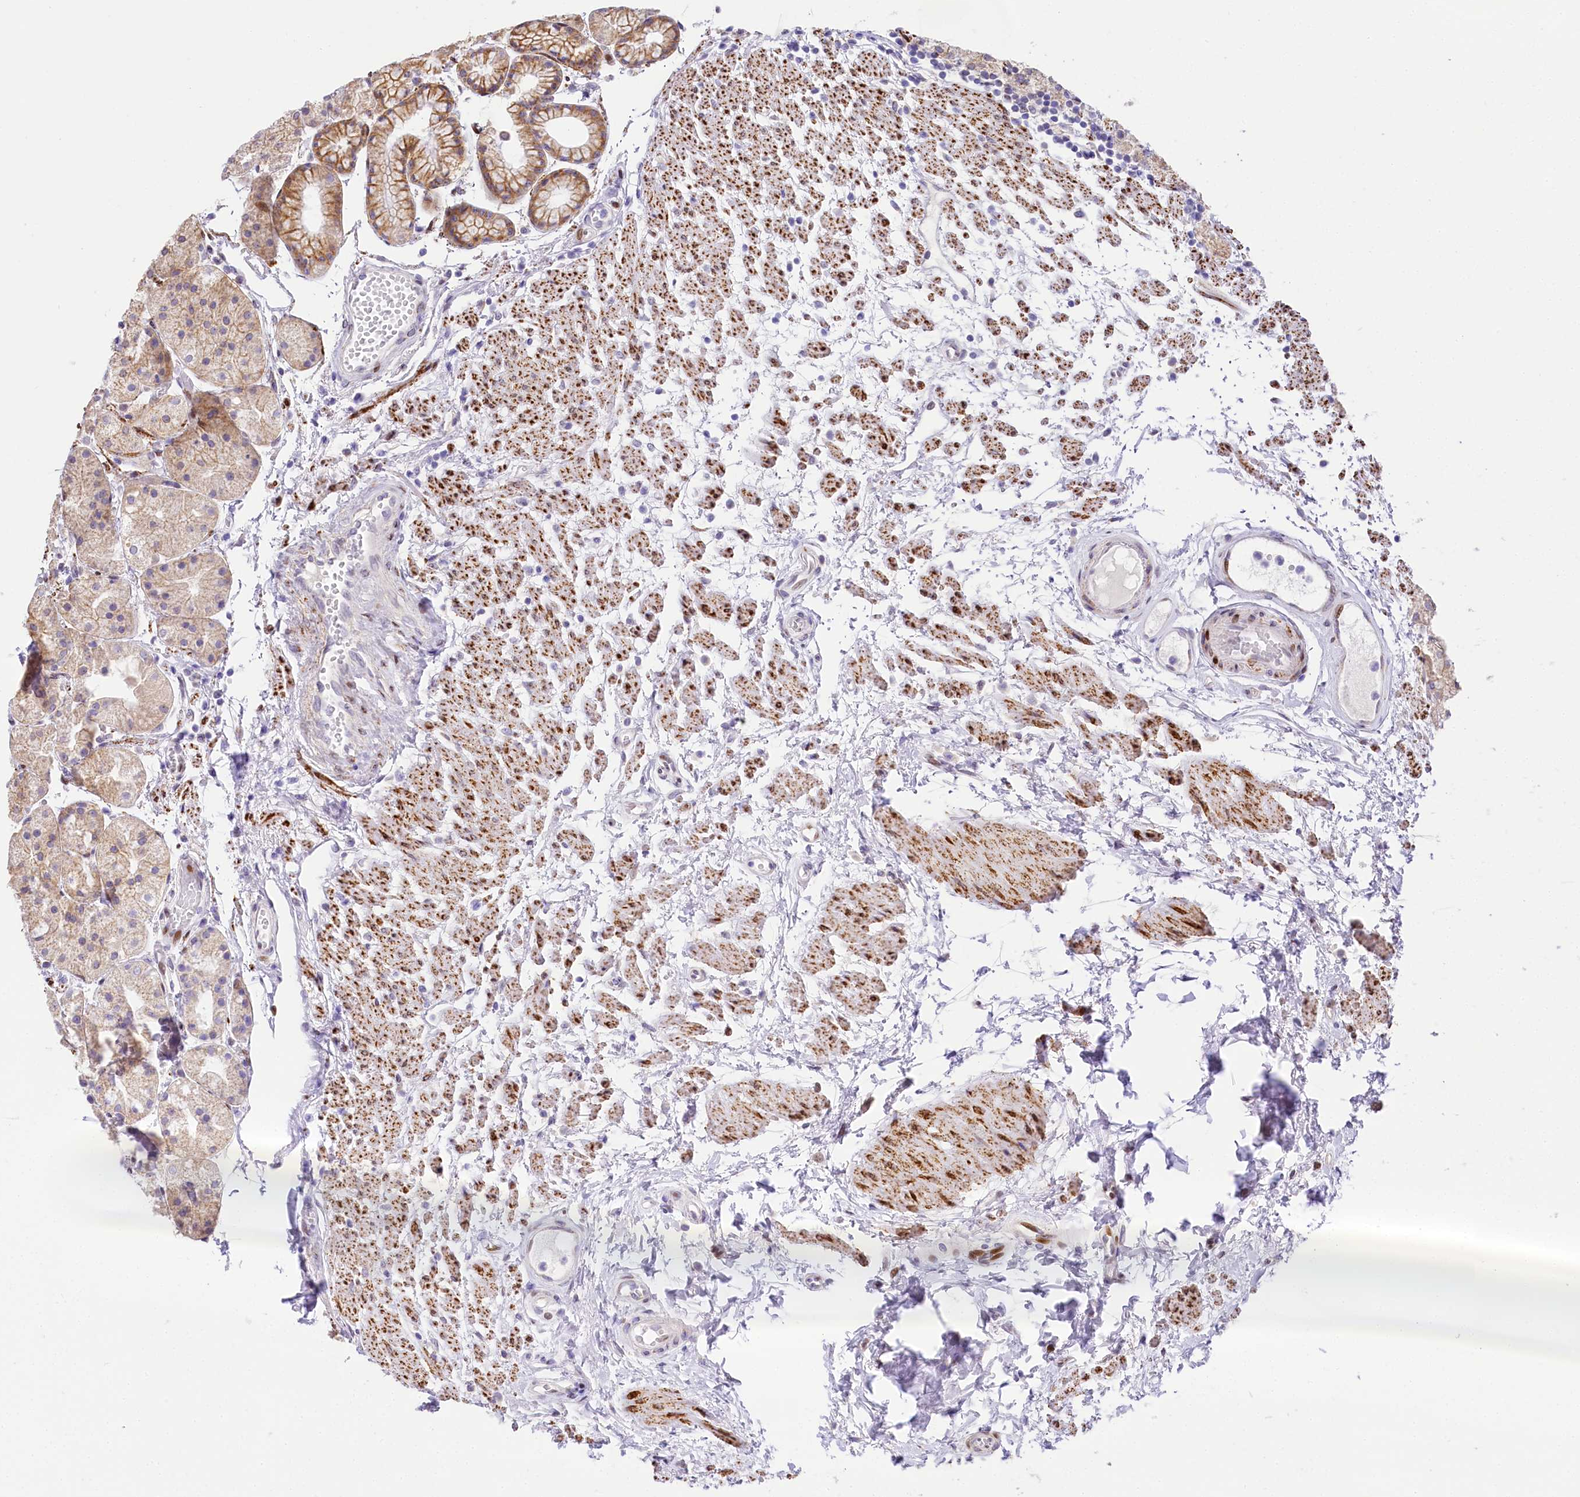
{"staining": {"intensity": "moderate", "quantity": "<25%", "location": "nuclear"}, "tissue": "stomach", "cell_type": "Glandular cells", "image_type": "normal", "snomed": [{"axis": "morphology", "description": "Normal tissue, NOS"}, {"axis": "topography", "description": "Stomach, upper"}], "caption": "Protein analysis of unremarkable stomach displays moderate nuclear staining in approximately <25% of glandular cells.", "gene": "PPIP5K2", "patient": {"sex": "male", "age": 72}}